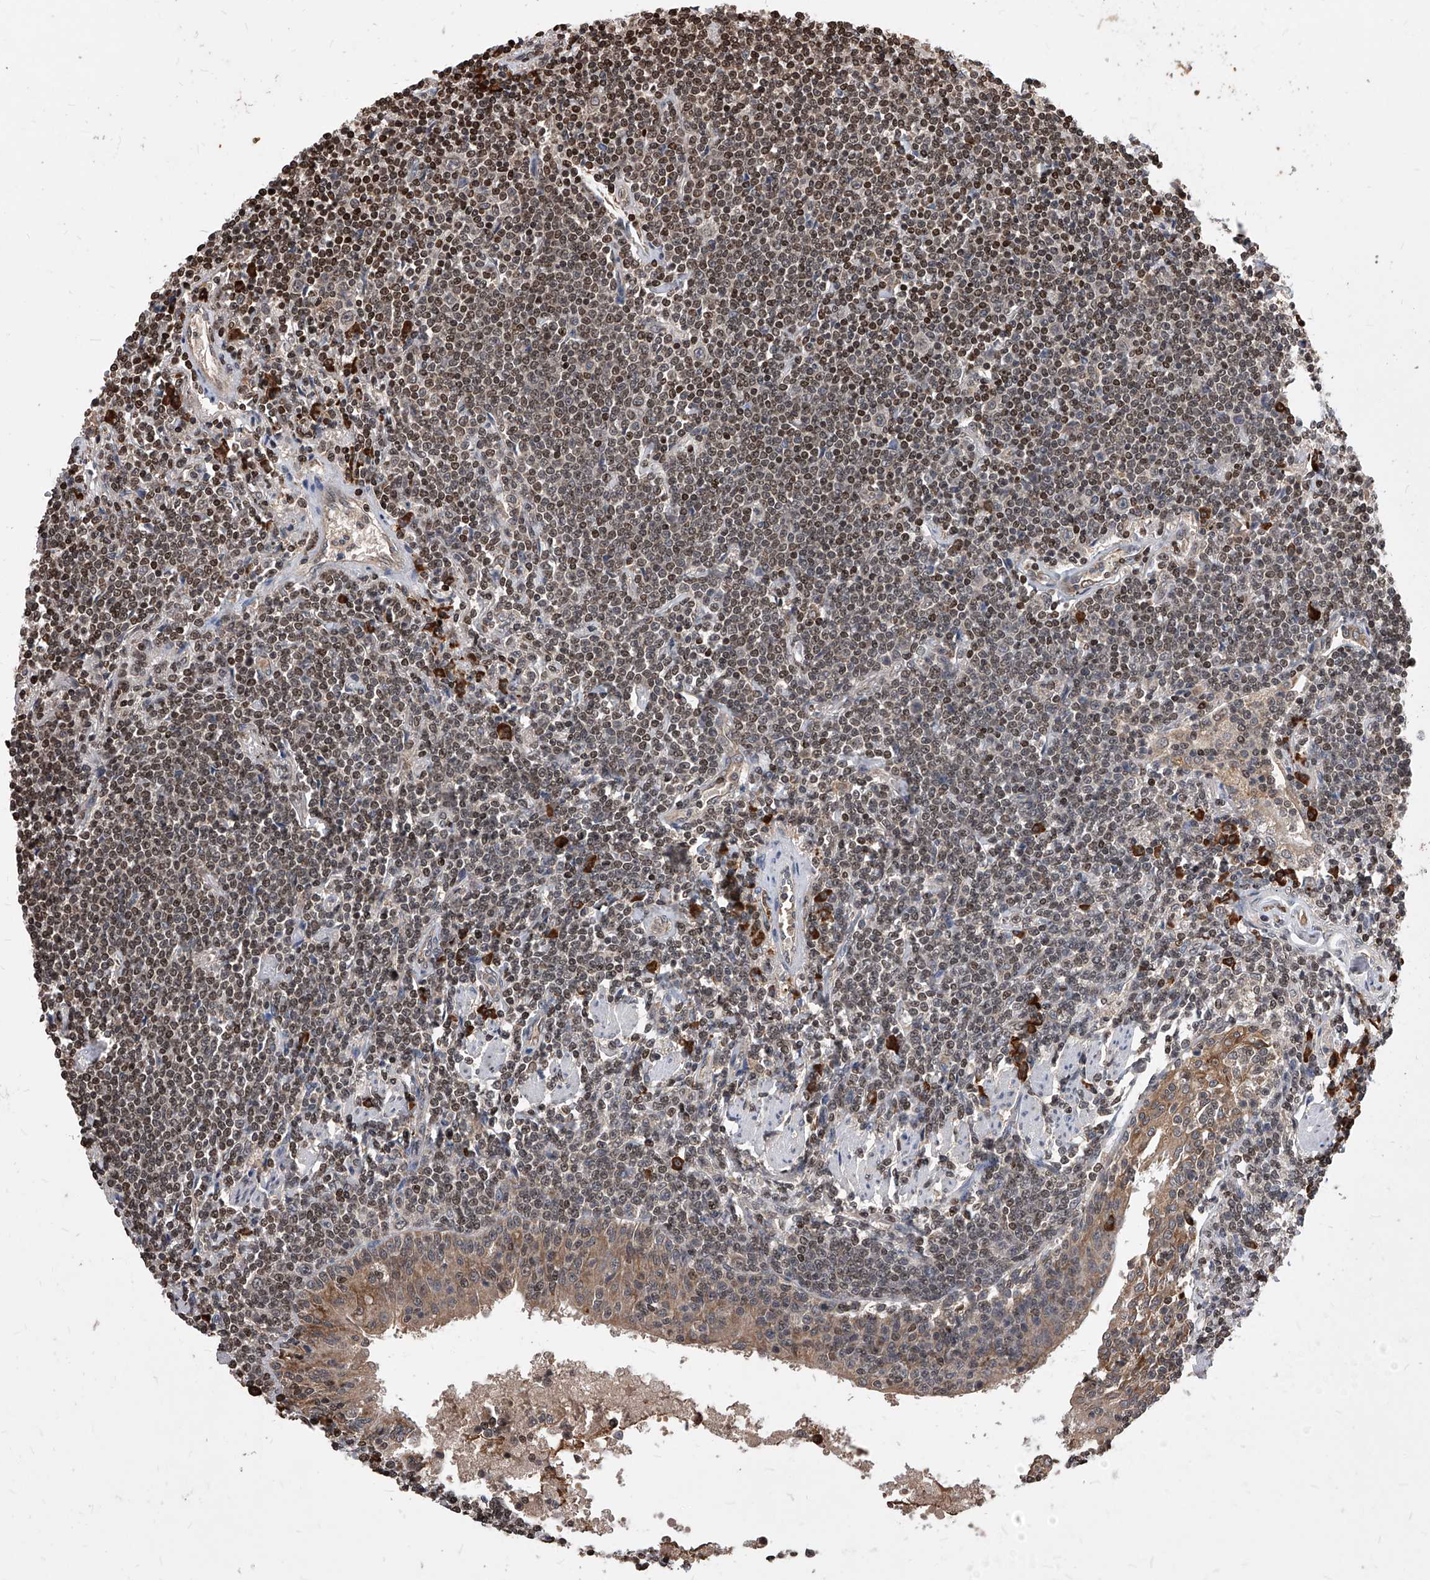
{"staining": {"intensity": "moderate", "quantity": ">75%", "location": "nuclear"}, "tissue": "lymphoma", "cell_type": "Tumor cells", "image_type": "cancer", "snomed": [{"axis": "morphology", "description": "Malignant lymphoma, non-Hodgkin's type, Low grade"}, {"axis": "topography", "description": "Lung"}], "caption": "Tumor cells demonstrate medium levels of moderate nuclear expression in about >75% of cells in low-grade malignant lymphoma, non-Hodgkin's type. (DAB (3,3'-diaminobenzidine) = brown stain, brightfield microscopy at high magnification).", "gene": "ID1", "patient": {"sex": "female", "age": 71}}